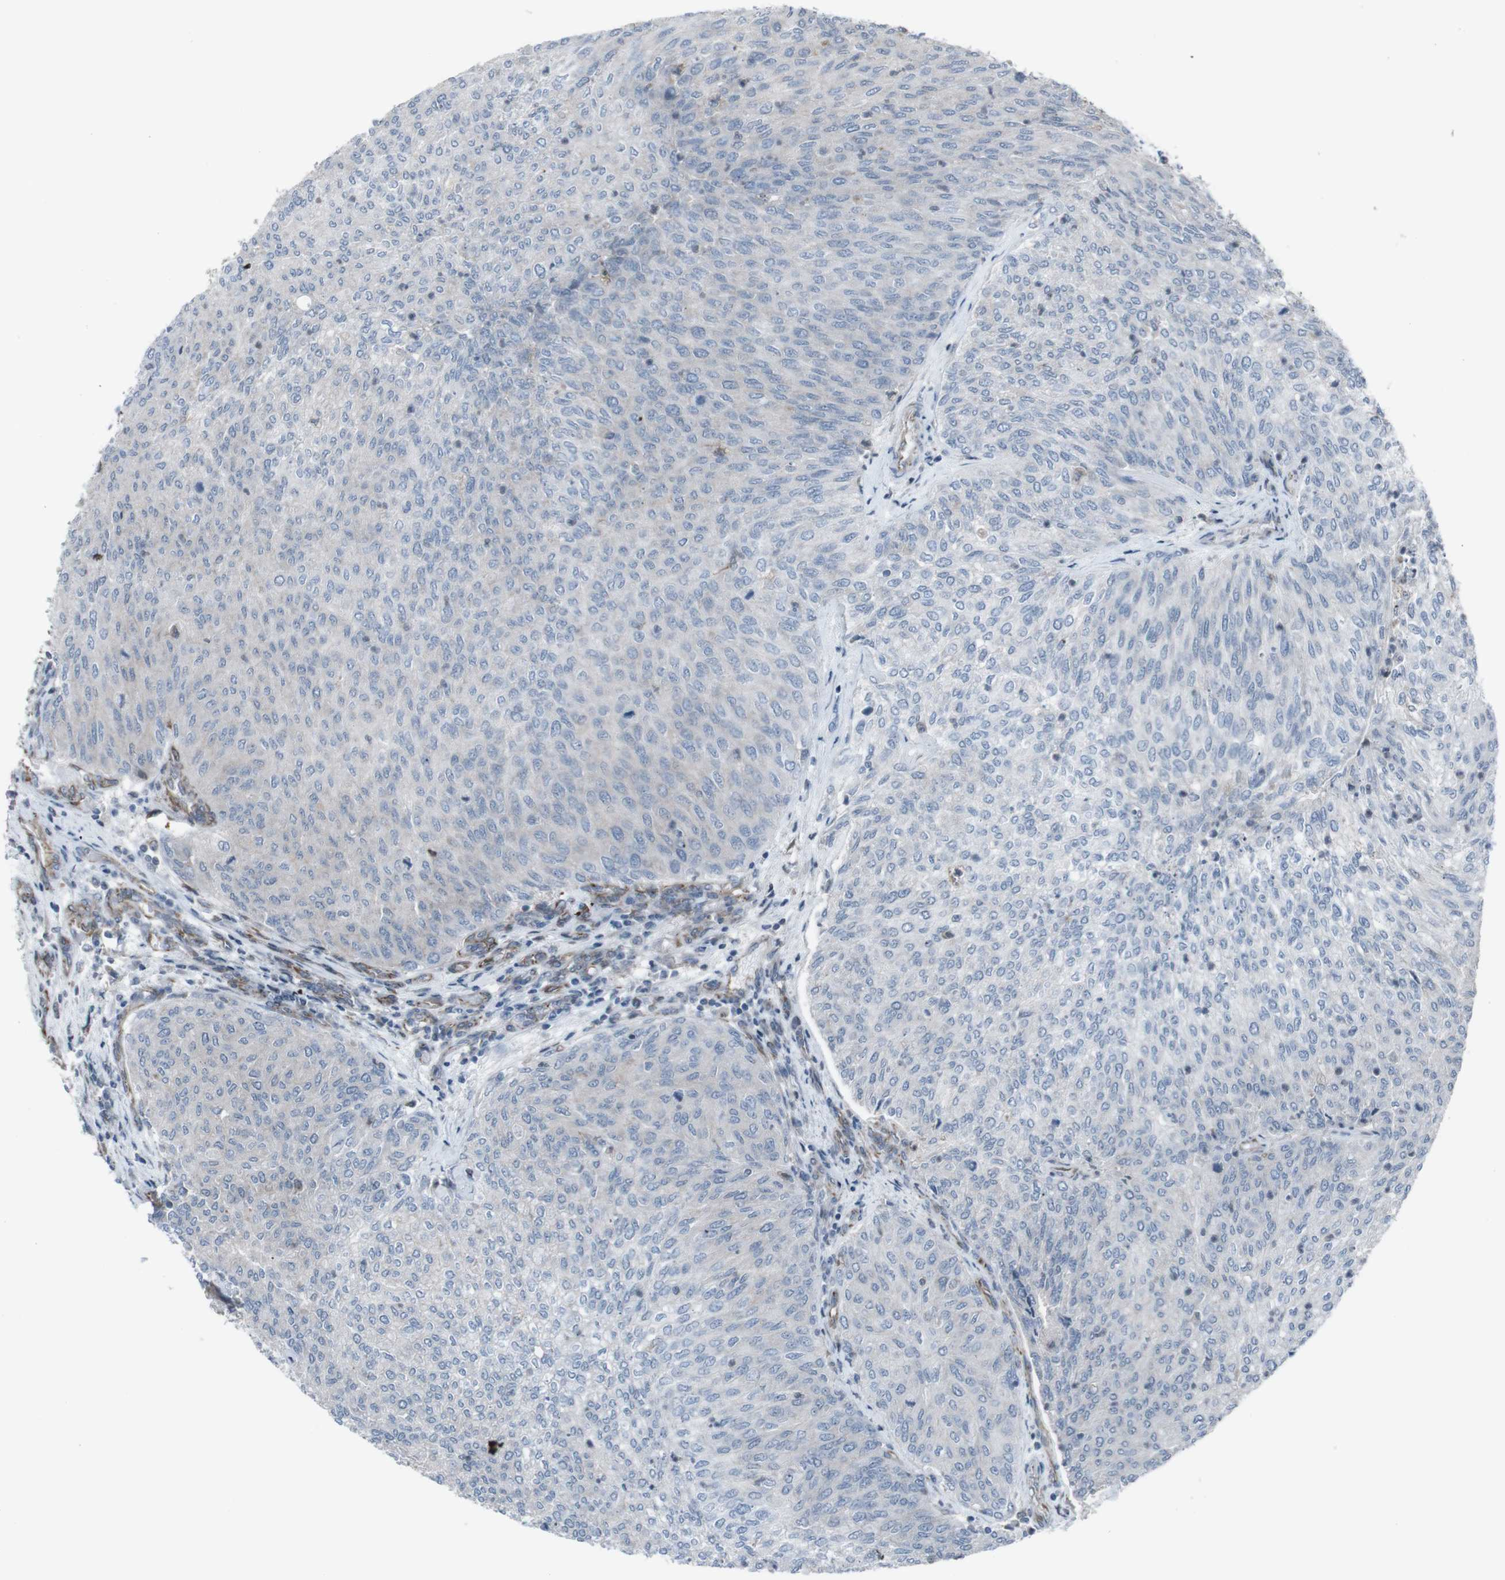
{"staining": {"intensity": "negative", "quantity": "none", "location": "none"}, "tissue": "urothelial cancer", "cell_type": "Tumor cells", "image_type": "cancer", "snomed": [{"axis": "morphology", "description": "Urothelial carcinoma, Low grade"}, {"axis": "topography", "description": "Urinary bladder"}], "caption": "An image of urothelial carcinoma (low-grade) stained for a protein shows no brown staining in tumor cells.", "gene": "TMEM141", "patient": {"sex": "female", "age": 79}}